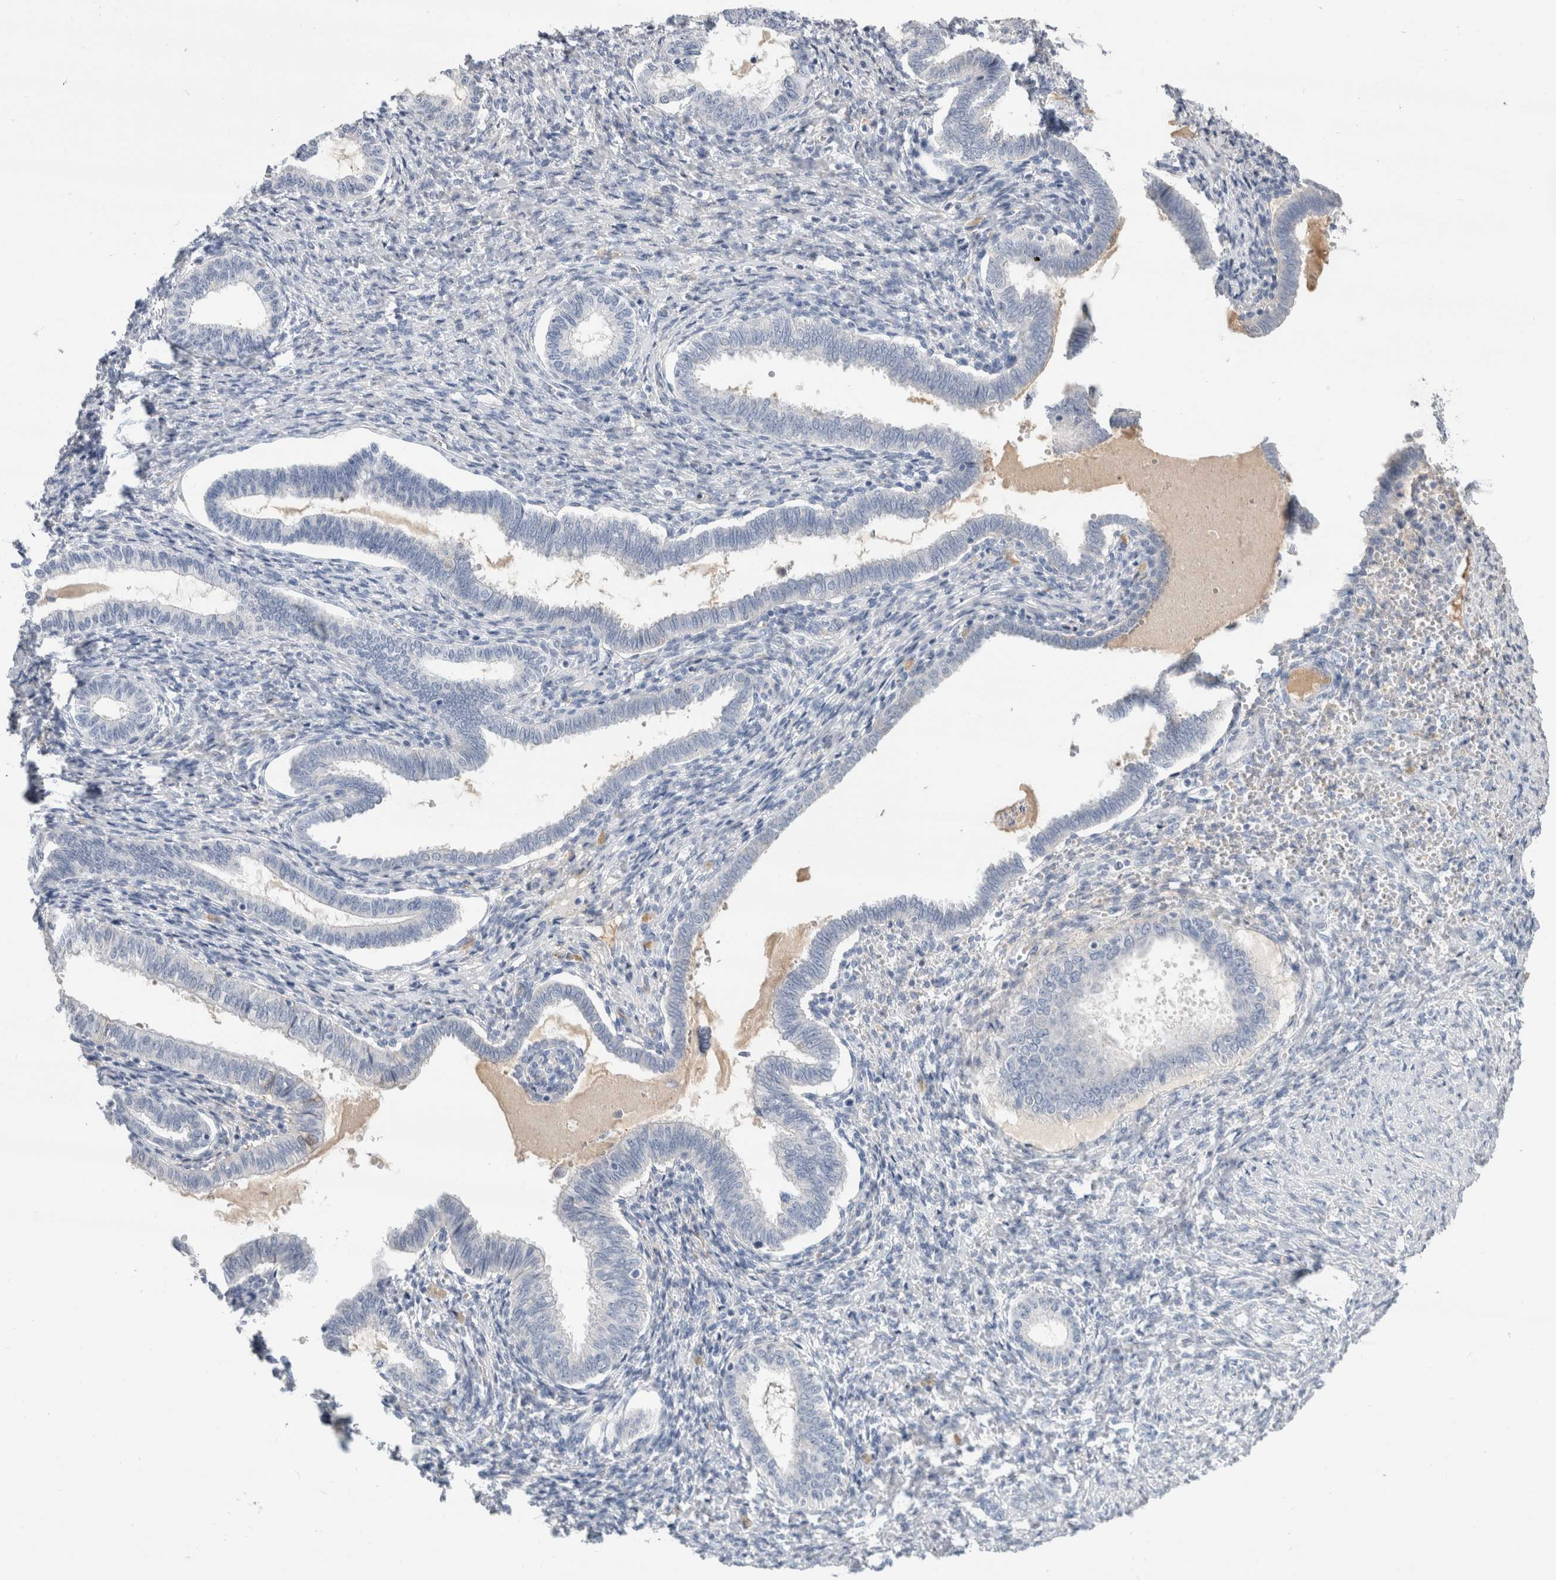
{"staining": {"intensity": "negative", "quantity": "none", "location": "none"}, "tissue": "endometrium", "cell_type": "Cells in endometrial stroma", "image_type": "normal", "snomed": [{"axis": "morphology", "description": "Normal tissue, NOS"}, {"axis": "topography", "description": "Endometrium"}], "caption": "Cells in endometrial stroma are negative for brown protein staining in normal endometrium. The staining was performed using DAB (3,3'-diaminobenzidine) to visualize the protein expression in brown, while the nuclei were stained in blue with hematoxylin (Magnification: 20x).", "gene": "SCGB1A1", "patient": {"sex": "female", "age": 77}}